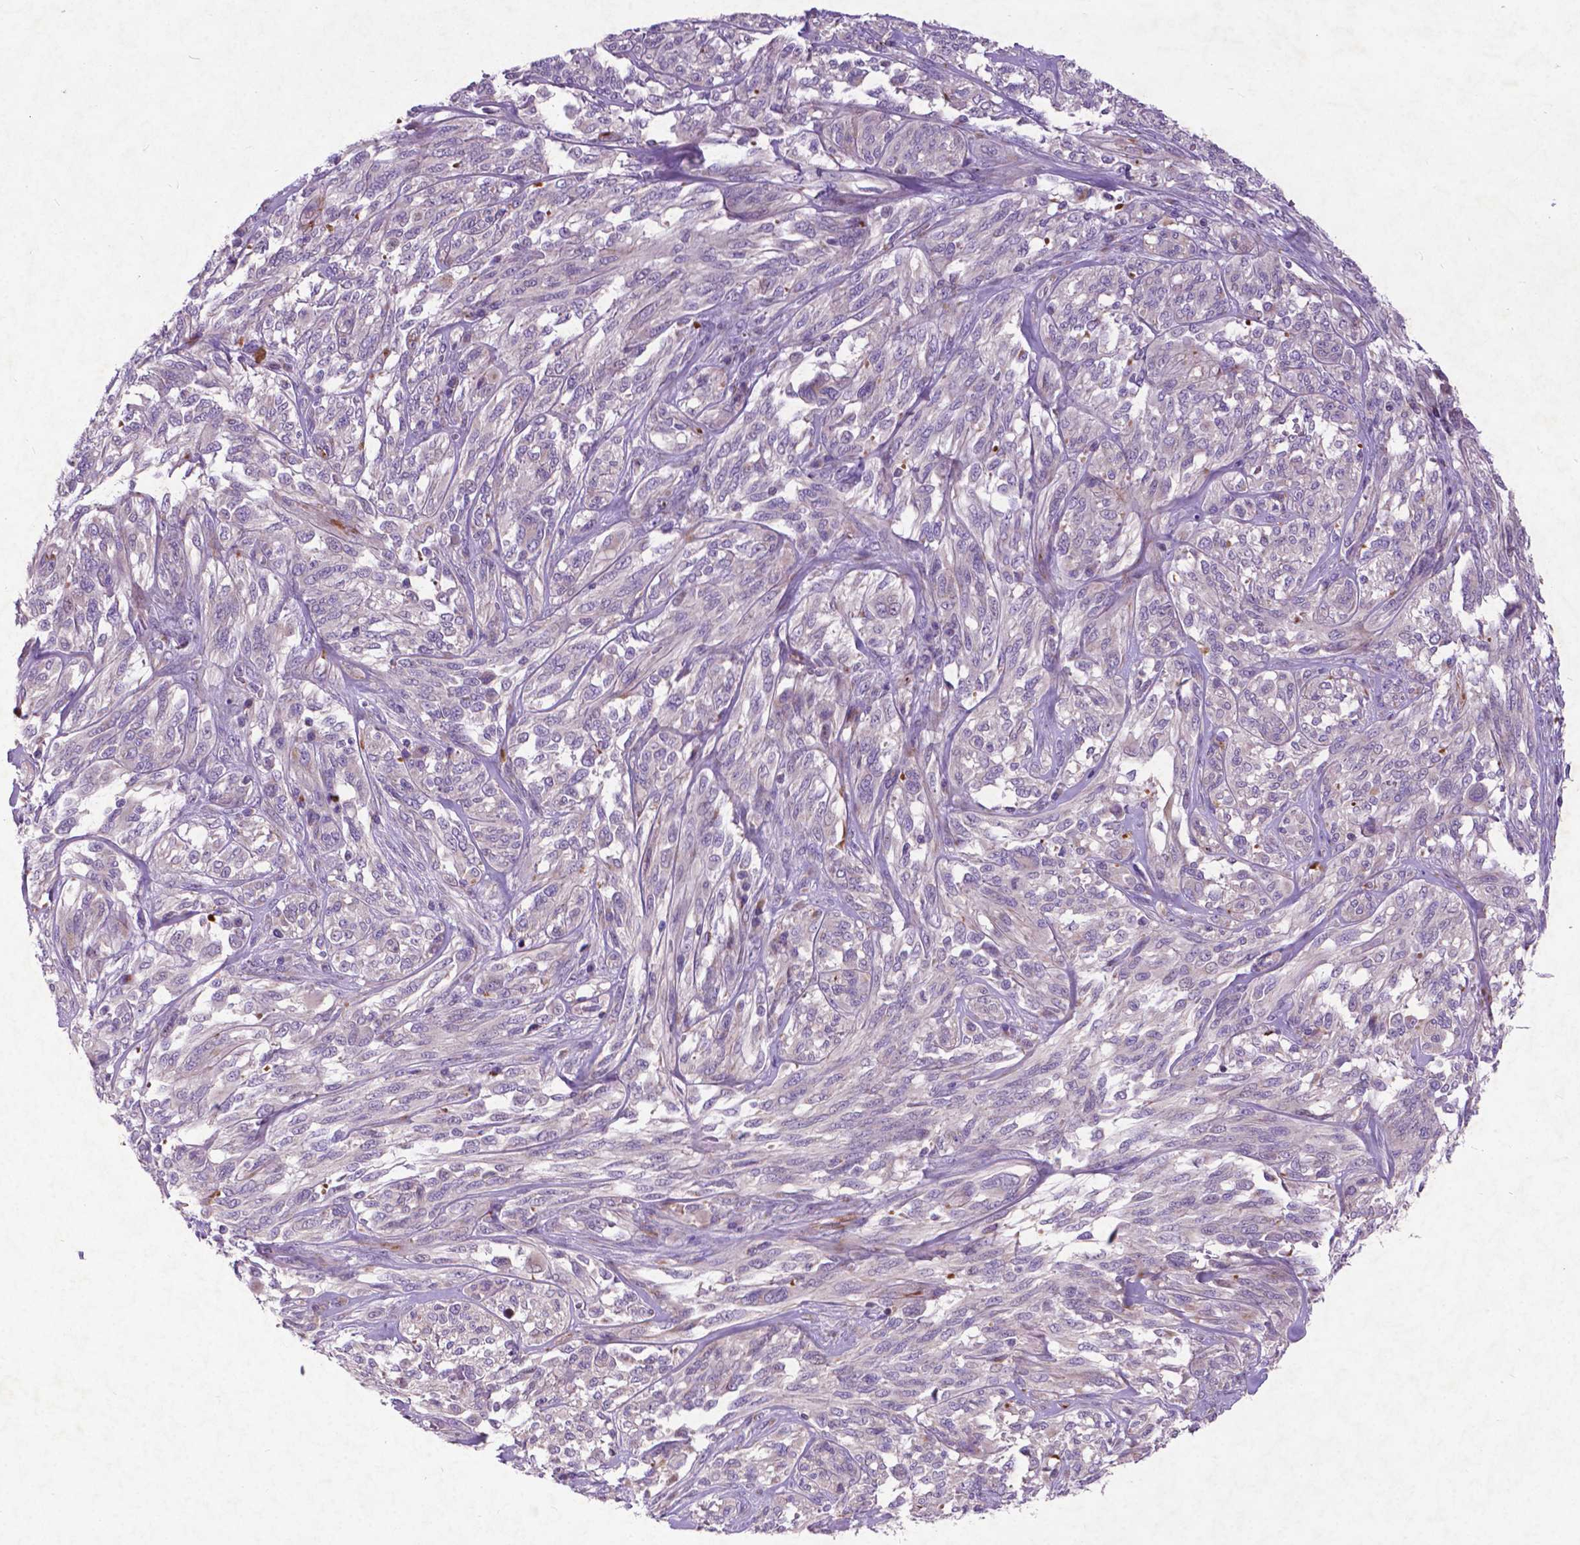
{"staining": {"intensity": "negative", "quantity": "none", "location": "none"}, "tissue": "melanoma", "cell_type": "Tumor cells", "image_type": "cancer", "snomed": [{"axis": "morphology", "description": "Malignant melanoma, NOS"}, {"axis": "topography", "description": "Skin"}], "caption": "Immunohistochemical staining of human melanoma shows no significant staining in tumor cells.", "gene": "ATG4D", "patient": {"sex": "female", "age": 91}}